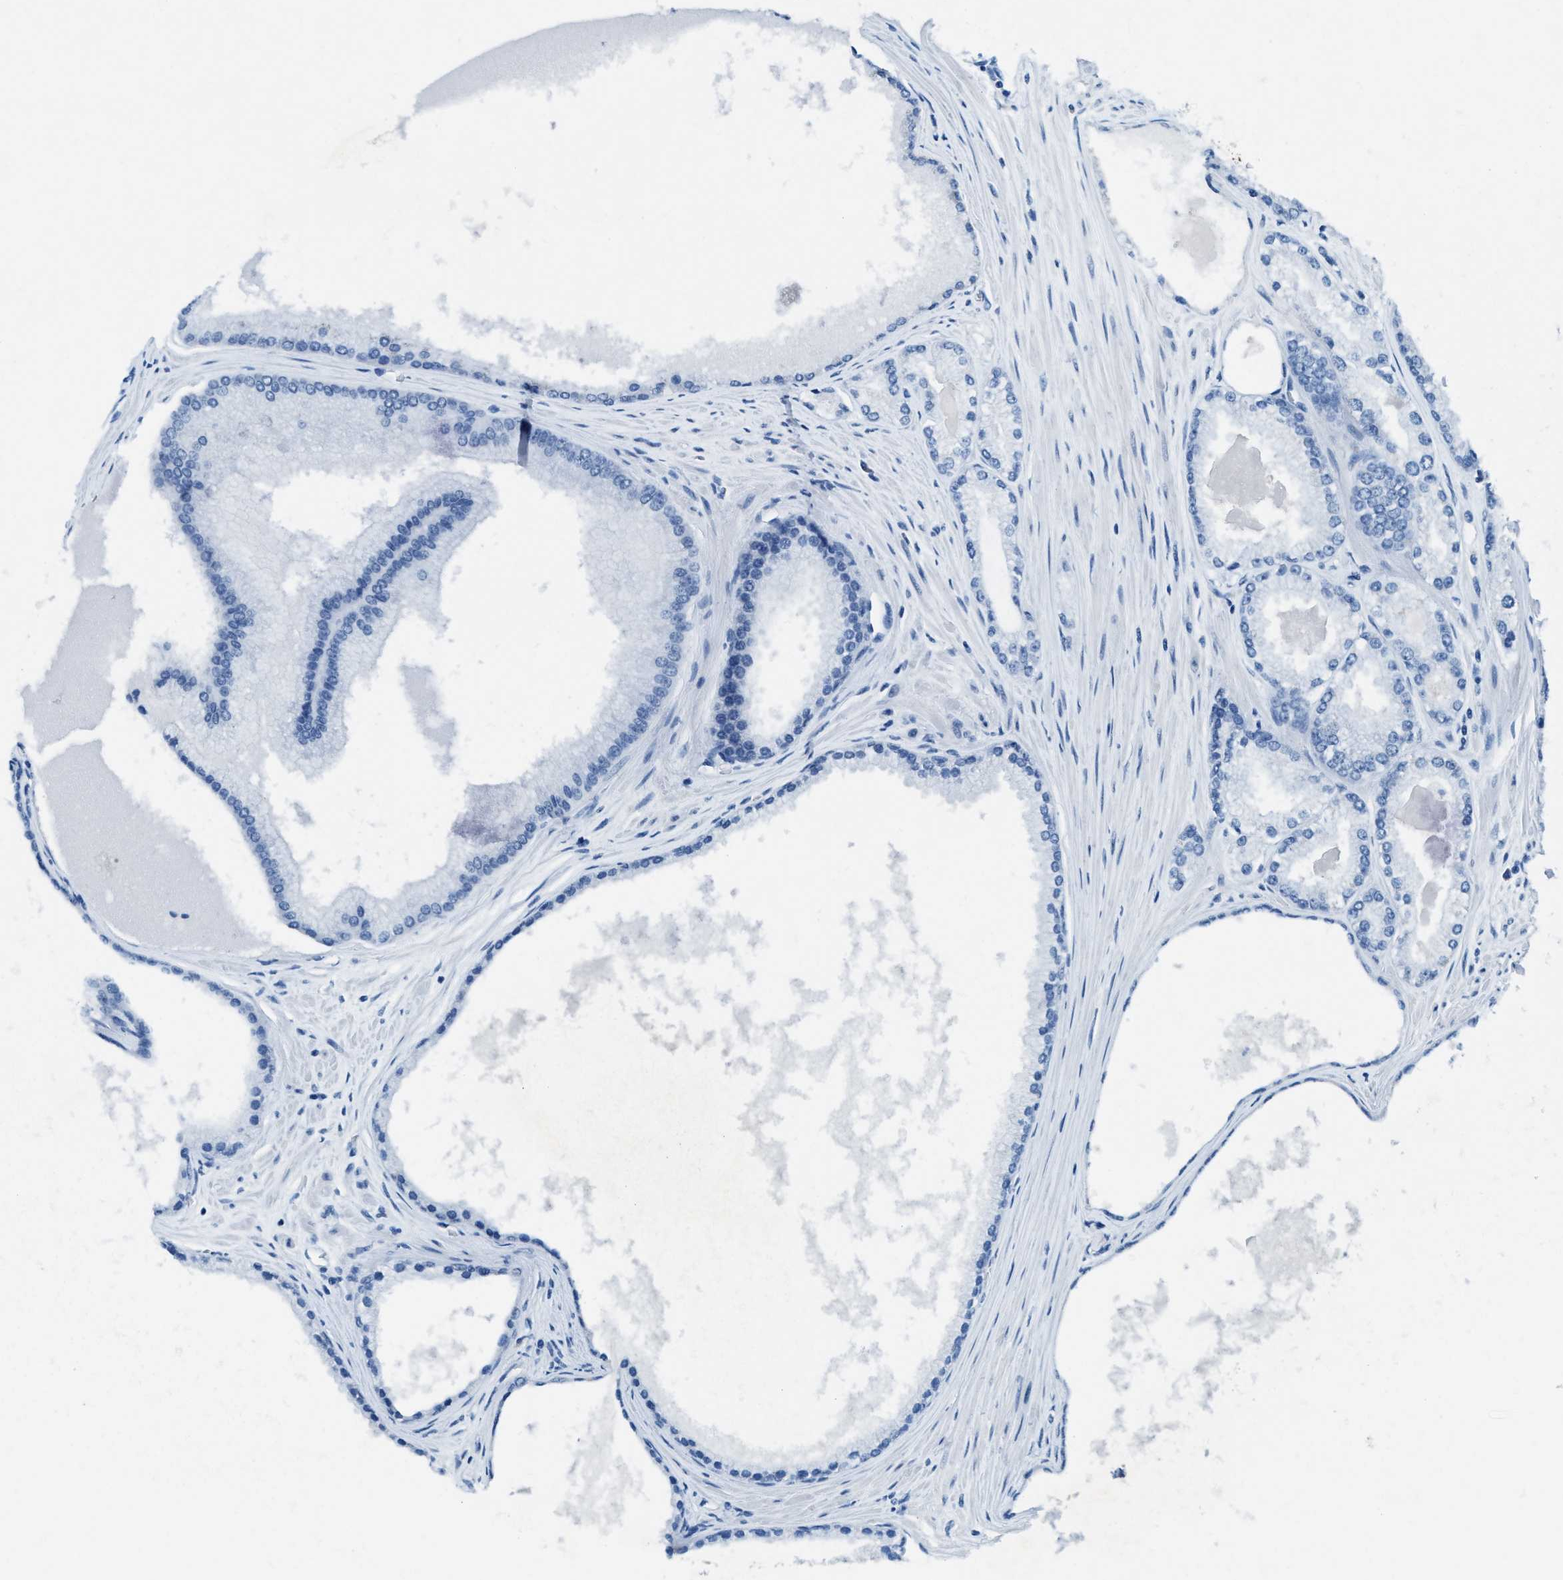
{"staining": {"intensity": "negative", "quantity": "none", "location": "none"}, "tissue": "prostate cancer", "cell_type": "Tumor cells", "image_type": "cancer", "snomed": [{"axis": "morphology", "description": "Adenocarcinoma, High grade"}, {"axis": "topography", "description": "Prostate"}], "caption": "Human prostate cancer (adenocarcinoma (high-grade)) stained for a protein using immunohistochemistry exhibits no positivity in tumor cells.", "gene": "TTC13", "patient": {"sex": "male", "age": 71}}